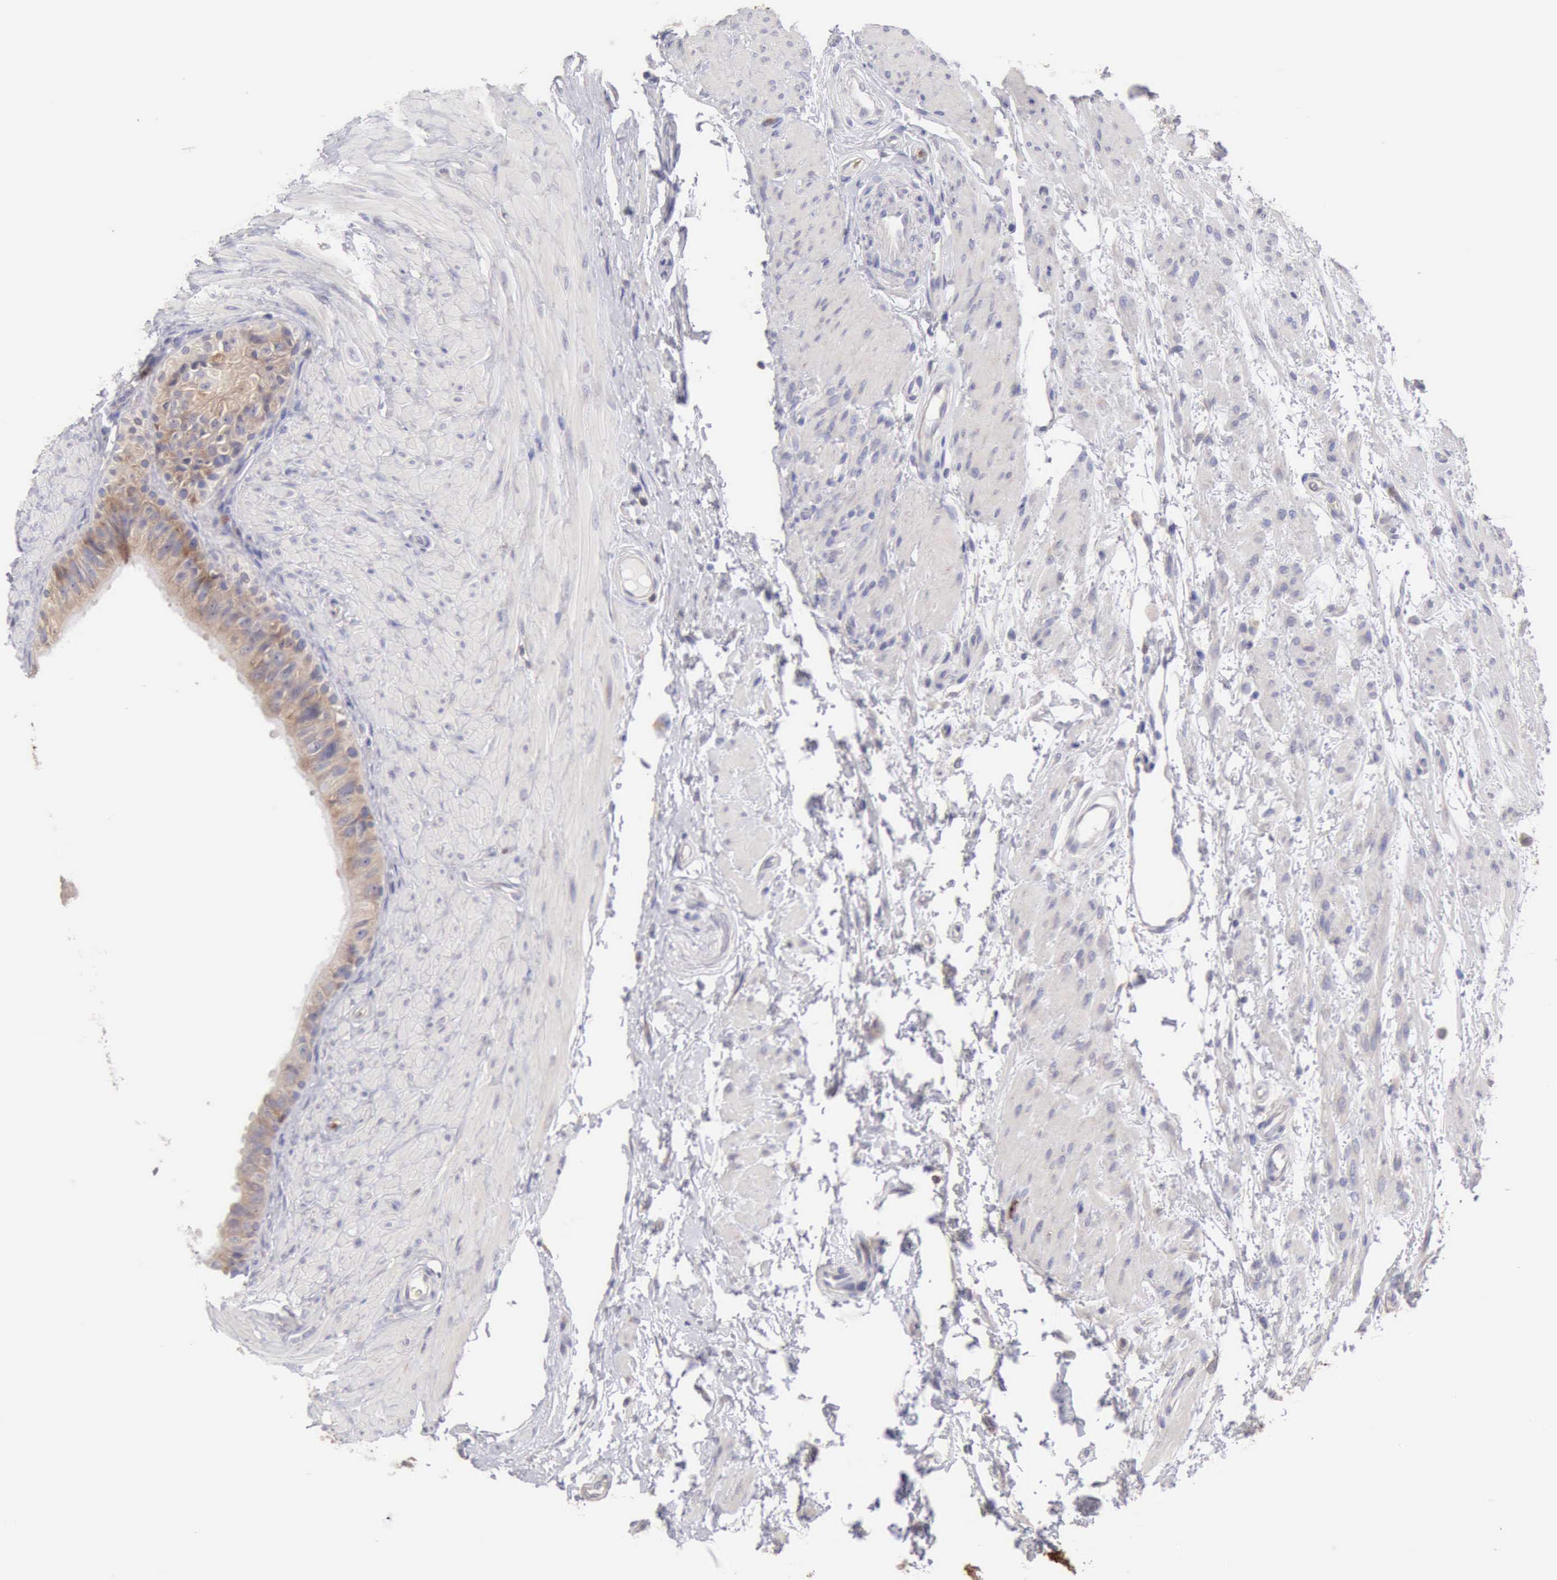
{"staining": {"intensity": "weak", "quantity": ">75%", "location": "cytoplasmic/membranous"}, "tissue": "epididymis", "cell_type": "Glandular cells", "image_type": "normal", "snomed": [{"axis": "morphology", "description": "Normal tissue, NOS"}, {"axis": "topography", "description": "Epididymis"}], "caption": "A brown stain labels weak cytoplasmic/membranous expression of a protein in glandular cells of normal epididymis.", "gene": "SASH3", "patient": {"sex": "male", "age": 68}}